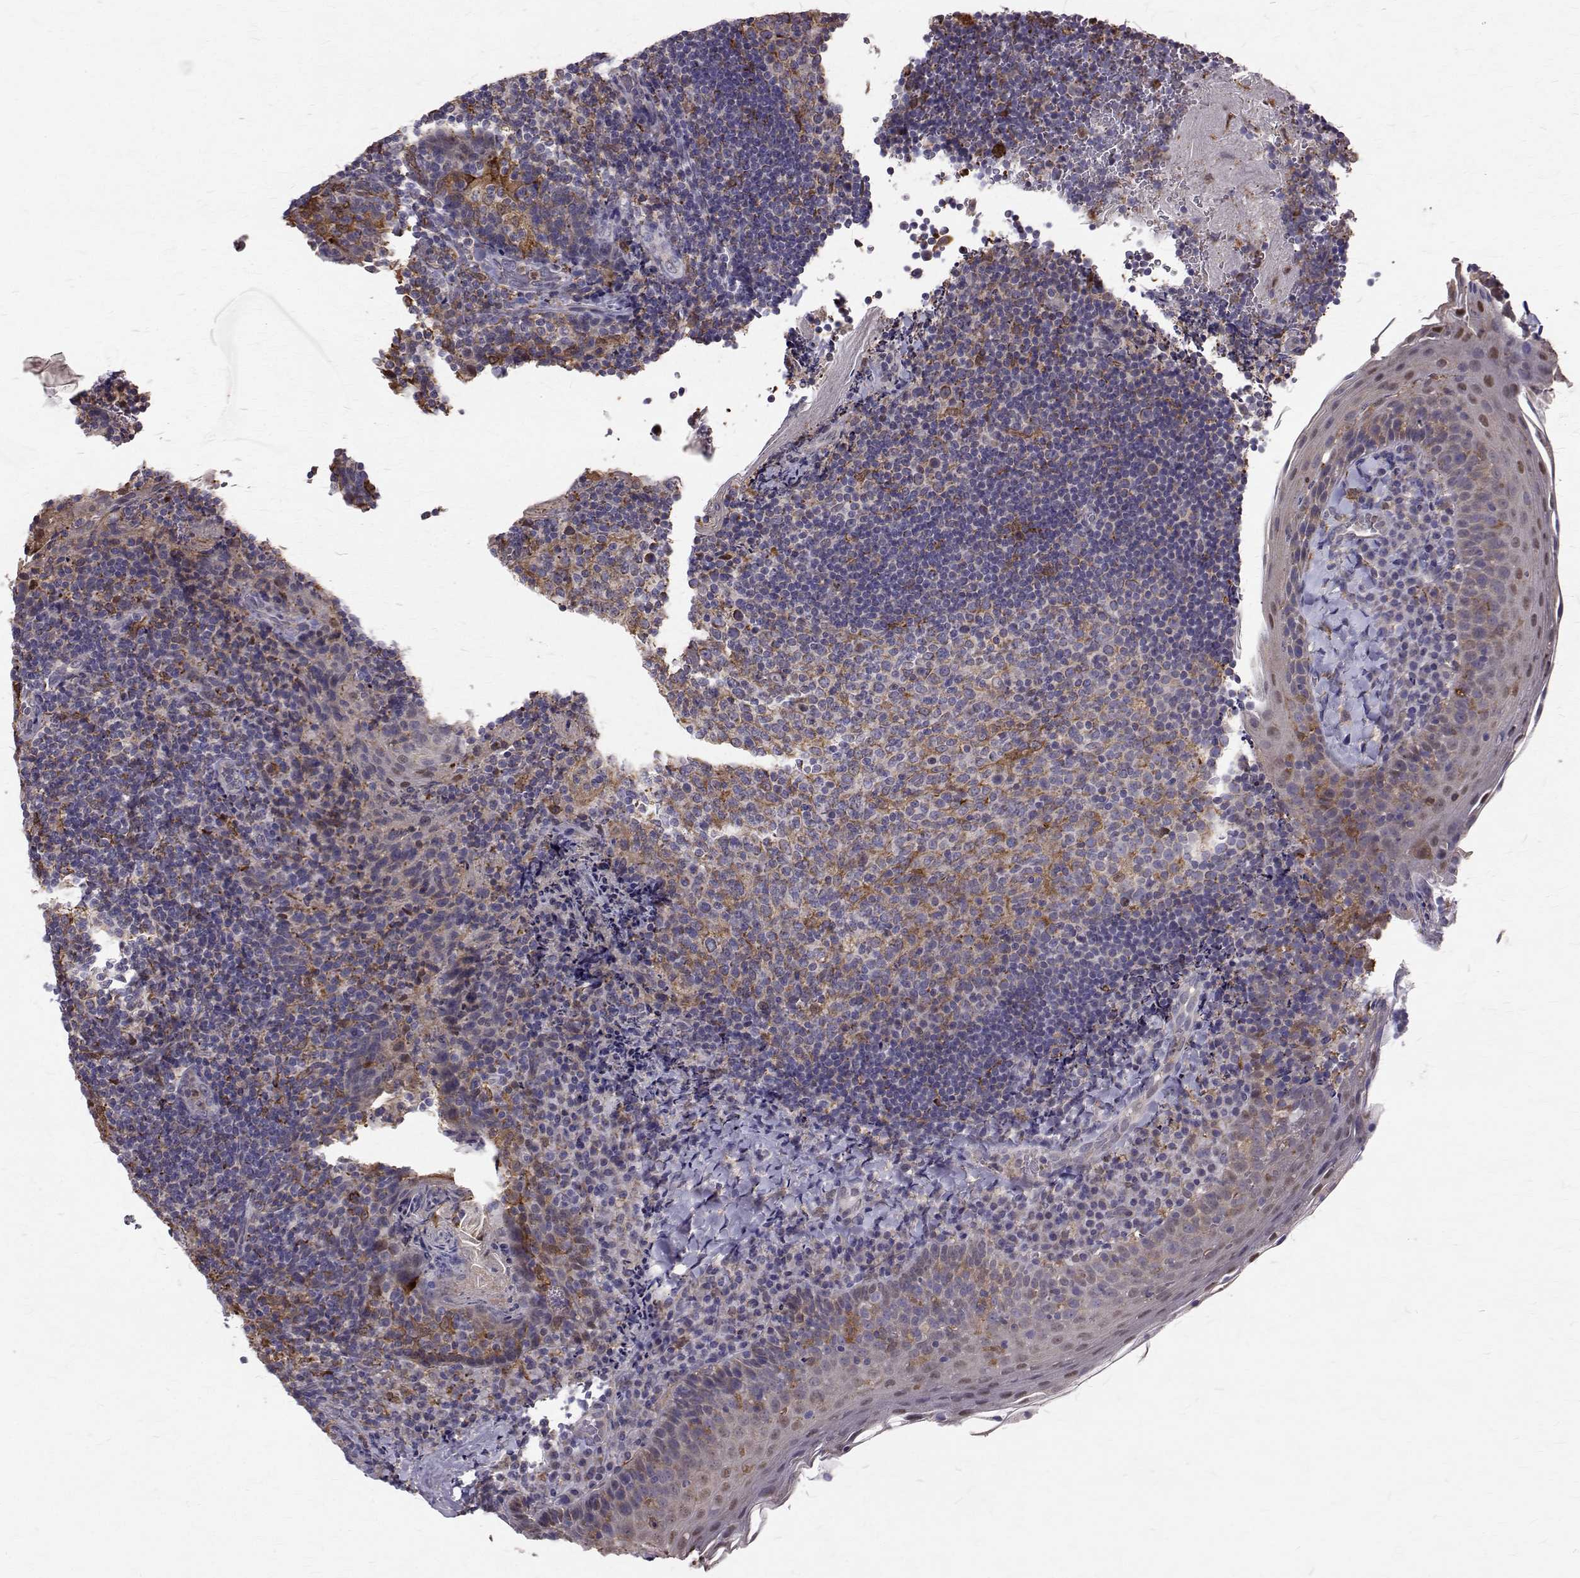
{"staining": {"intensity": "moderate", "quantity": "<25%", "location": "cytoplasmic/membranous"}, "tissue": "tonsil", "cell_type": "Germinal center cells", "image_type": "normal", "snomed": [{"axis": "morphology", "description": "Normal tissue, NOS"}, {"axis": "topography", "description": "Tonsil"}], "caption": "Human tonsil stained with a brown dye exhibits moderate cytoplasmic/membranous positive expression in approximately <25% of germinal center cells.", "gene": "CCDC89", "patient": {"sex": "female", "age": 10}}